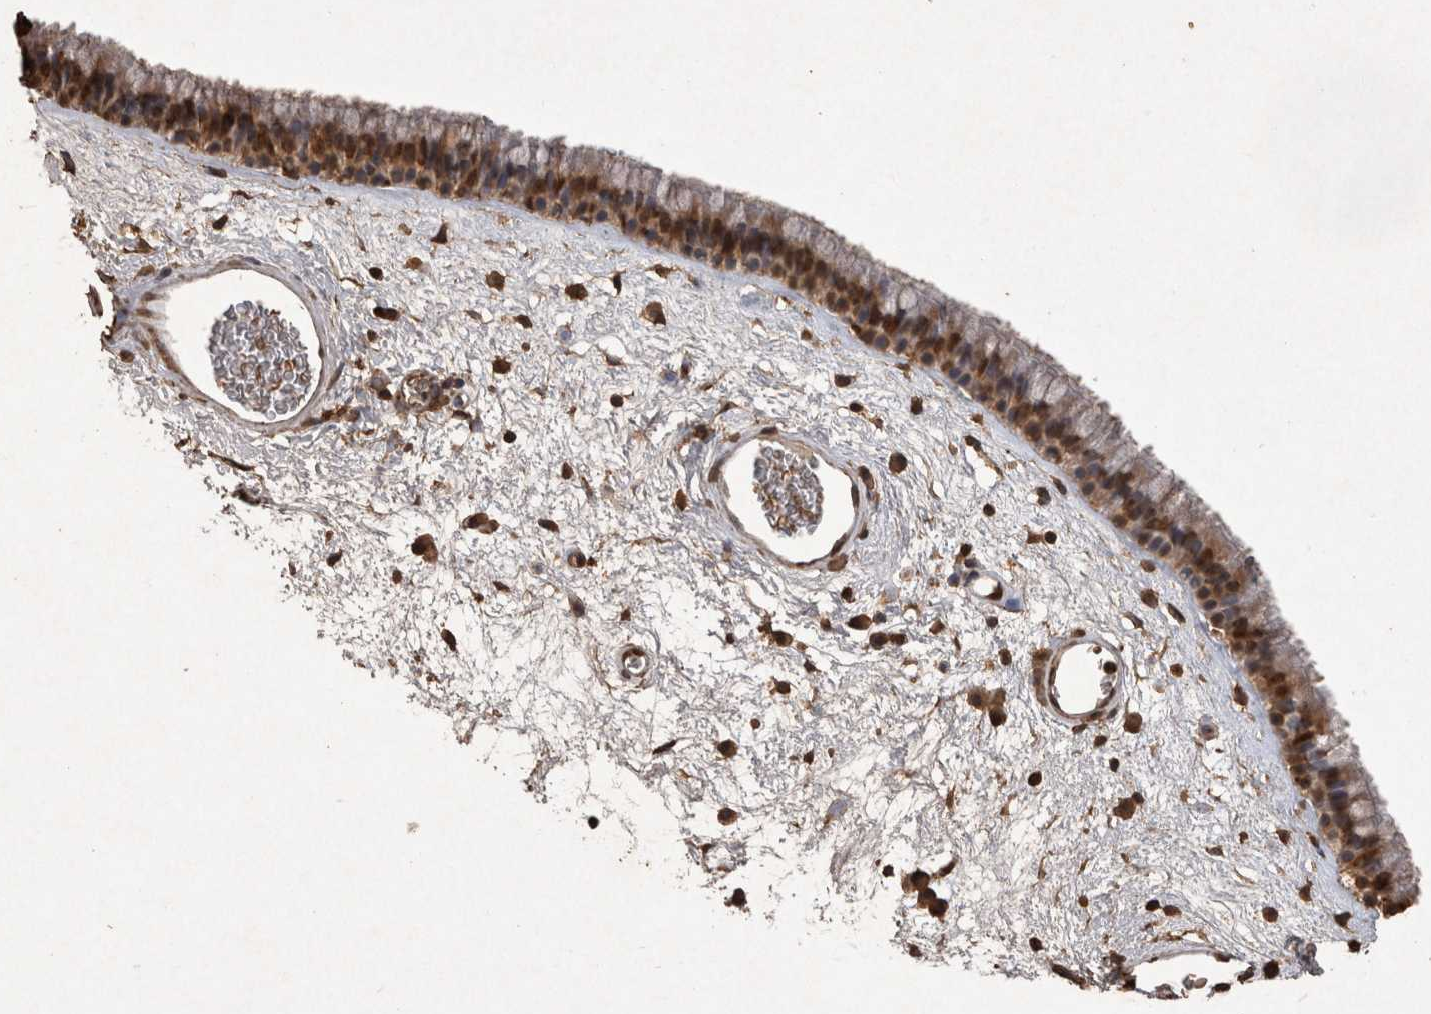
{"staining": {"intensity": "moderate", "quantity": ">75%", "location": "cytoplasmic/membranous,nuclear"}, "tissue": "nasopharynx", "cell_type": "Respiratory epithelial cells", "image_type": "normal", "snomed": [{"axis": "morphology", "description": "Normal tissue, NOS"}, {"axis": "morphology", "description": "Inflammation, NOS"}, {"axis": "topography", "description": "Nasopharynx"}], "caption": "DAB immunohistochemical staining of unremarkable nasopharynx exhibits moderate cytoplasmic/membranous,nuclear protein staining in approximately >75% of respiratory epithelial cells. (Brightfield microscopy of DAB IHC at high magnification).", "gene": "OAS2", "patient": {"sex": "male", "age": 48}}